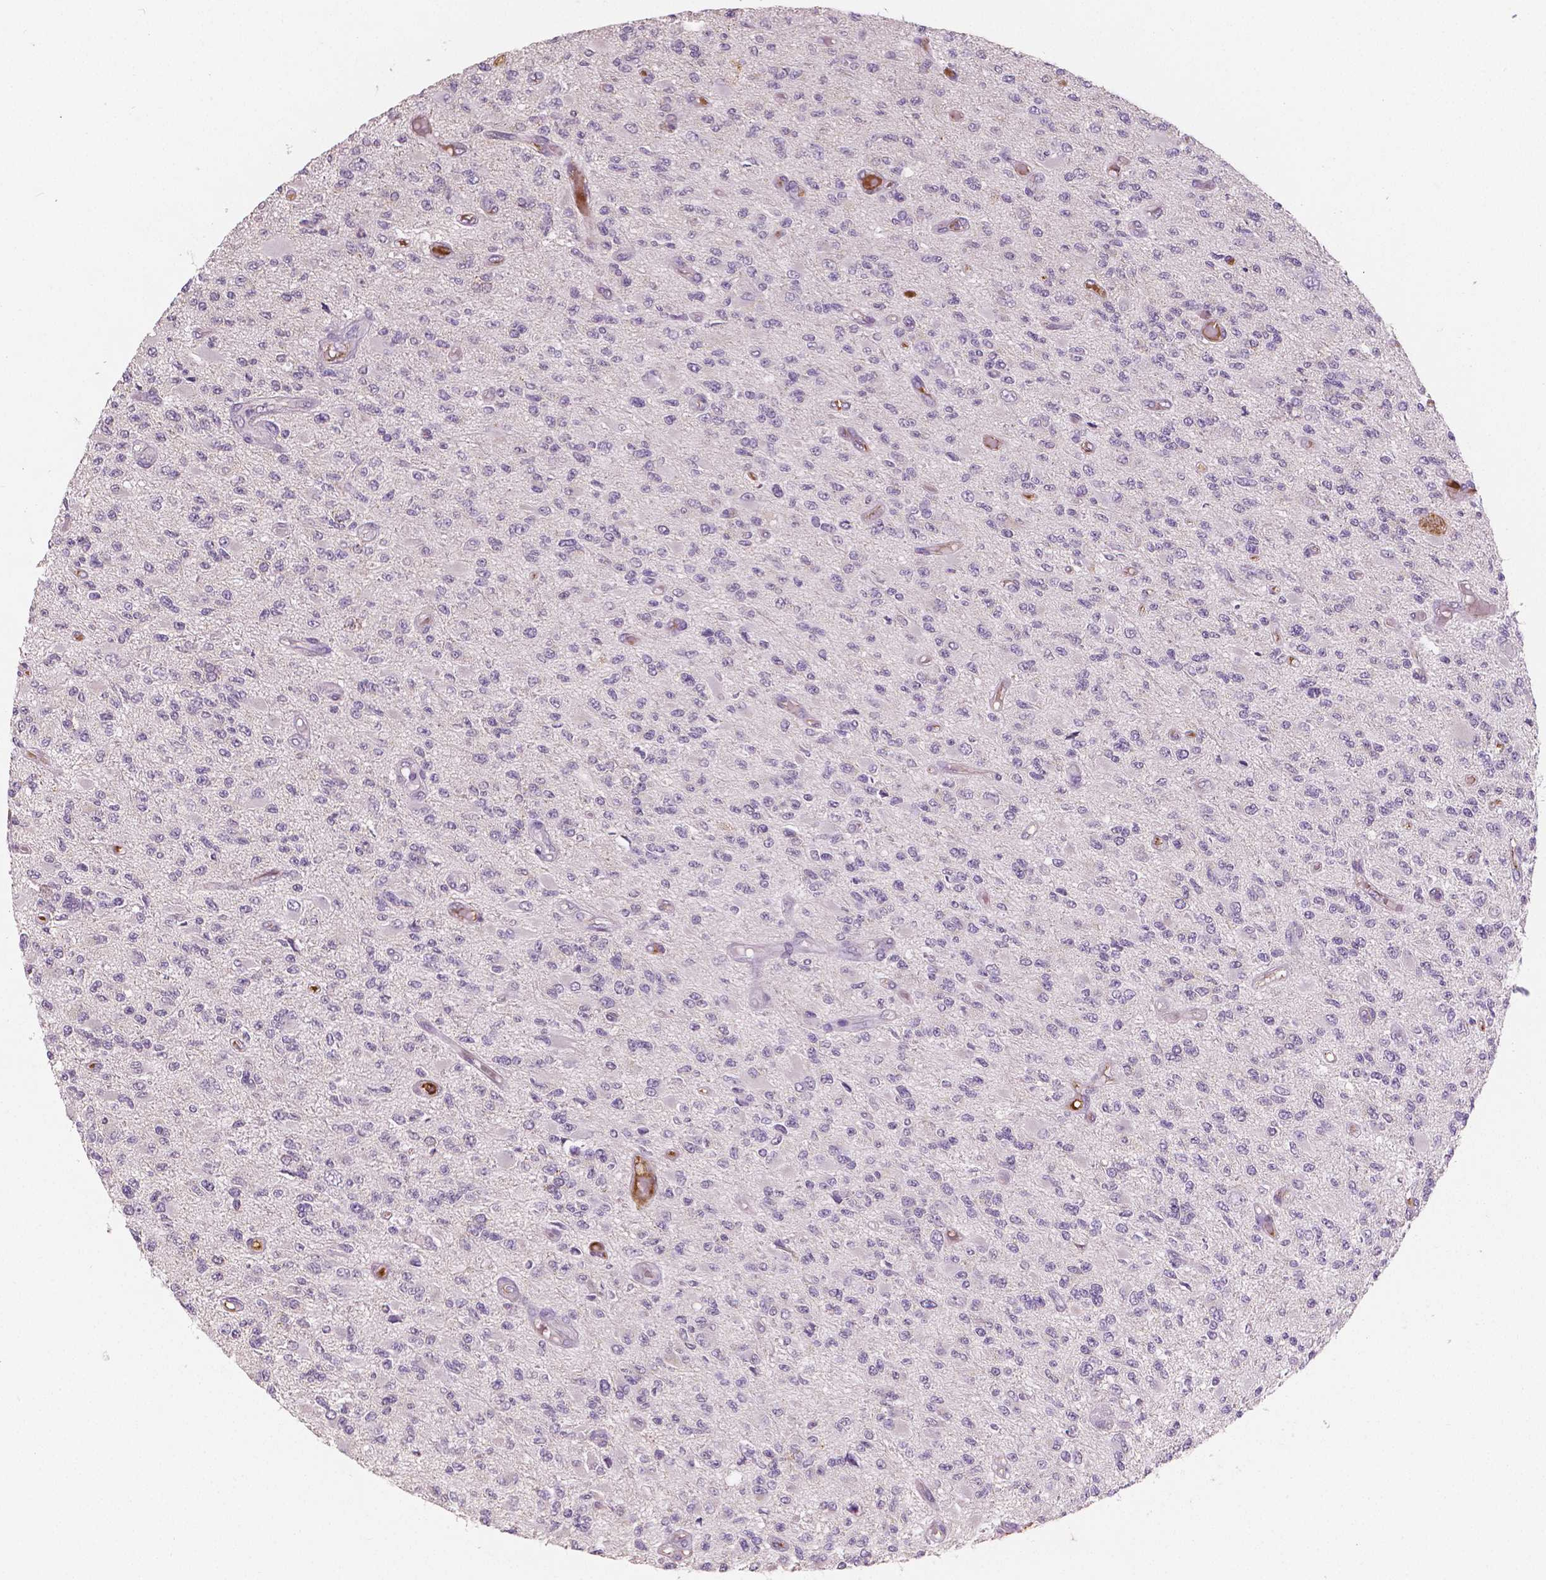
{"staining": {"intensity": "negative", "quantity": "none", "location": "none"}, "tissue": "glioma", "cell_type": "Tumor cells", "image_type": "cancer", "snomed": [{"axis": "morphology", "description": "Glioma, malignant, High grade"}, {"axis": "topography", "description": "Brain"}], "caption": "Immunohistochemistry of glioma demonstrates no staining in tumor cells. (Stains: DAB immunohistochemistry (IHC) with hematoxylin counter stain, Microscopy: brightfield microscopy at high magnification).", "gene": "APOA4", "patient": {"sex": "female", "age": 63}}